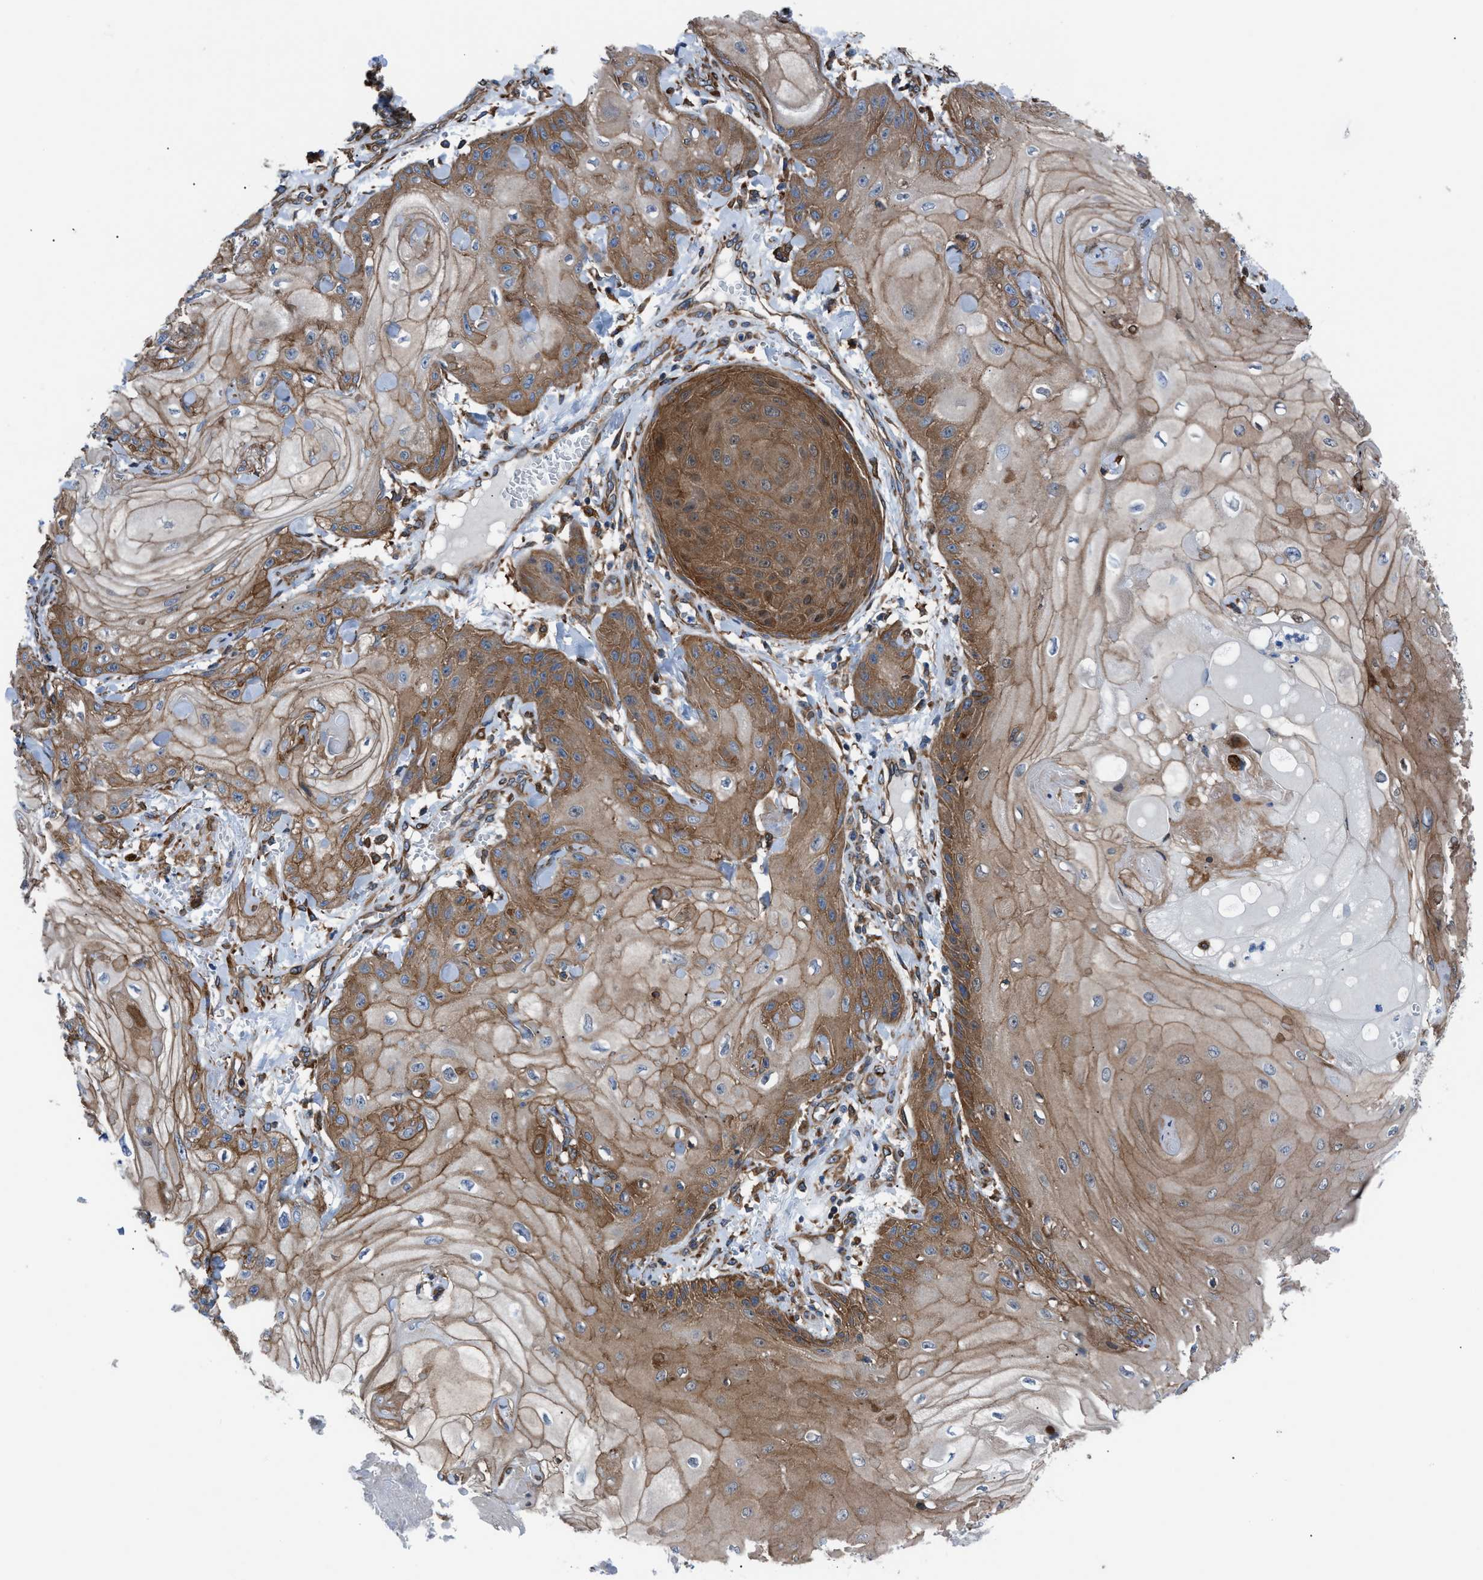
{"staining": {"intensity": "moderate", "quantity": ">75%", "location": "cytoplasmic/membranous"}, "tissue": "skin cancer", "cell_type": "Tumor cells", "image_type": "cancer", "snomed": [{"axis": "morphology", "description": "Squamous cell carcinoma, NOS"}, {"axis": "topography", "description": "Skin"}], "caption": "Moderate cytoplasmic/membranous positivity is appreciated in about >75% of tumor cells in squamous cell carcinoma (skin). The staining is performed using DAB brown chromogen to label protein expression. The nuclei are counter-stained blue using hematoxylin.", "gene": "DMAC1", "patient": {"sex": "male", "age": 74}}